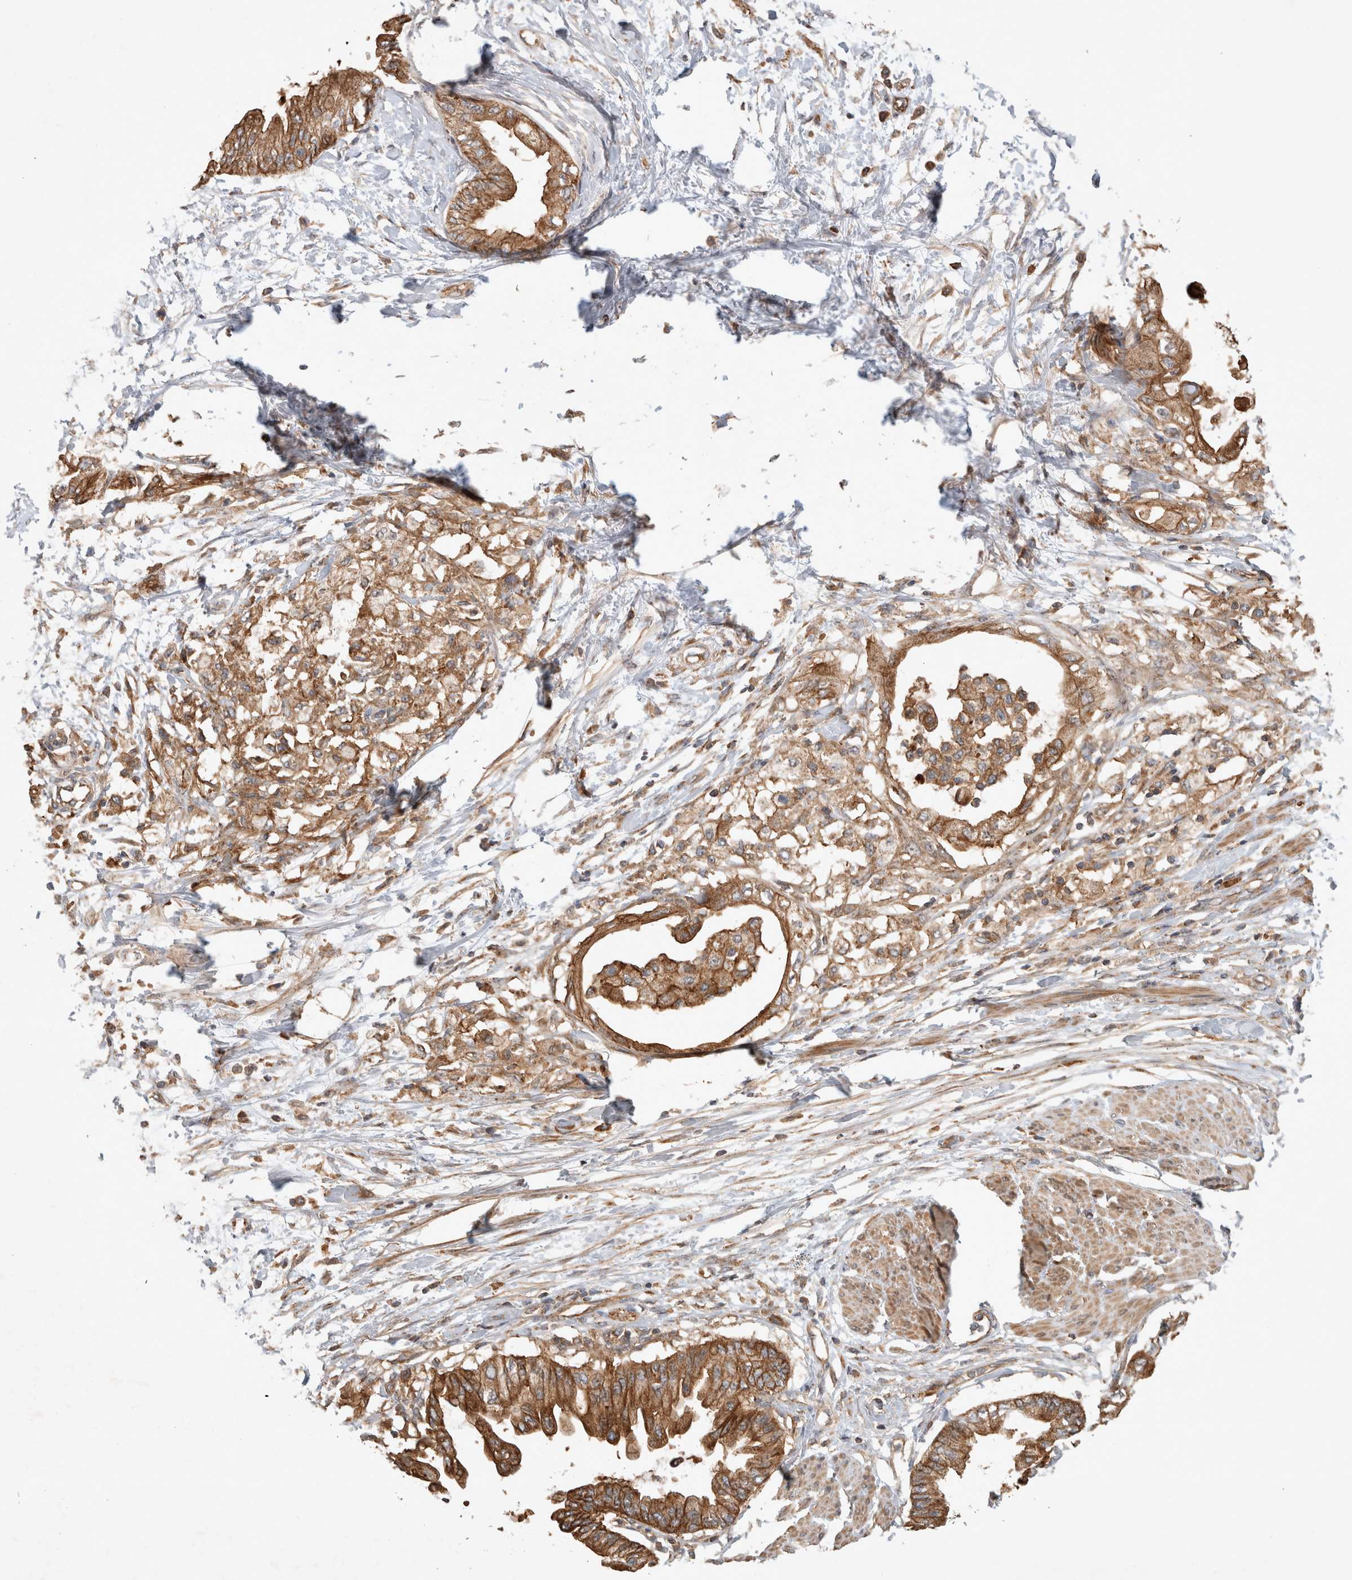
{"staining": {"intensity": "moderate", "quantity": ">75%", "location": "cytoplasmic/membranous"}, "tissue": "pancreatic cancer", "cell_type": "Tumor cells", "image_type": "cancer", "snomed": [{"axis": "morphology", "description": "Normal tissue, NOS"}, {"axis": "morphology", "description": "Adenocarcinoma, NOS"}, {"axis": "topography", "description": "Pancreas"}, {"axis": "topography", "description": "Duodenum"}], "caption": "Protein positivity by immunohistochemistry (IHC) displays moderate cytoplasmic/membranous expression in about >75% of tumor cells in pancreatic adenocarcinoma. The protein is stained brown, and the nuclei are stained in blue (DAB IHC with brightfield microscopy, high magnification).", "gene": "SERAC1", "patient": {"sex": "female", "age": 60}}